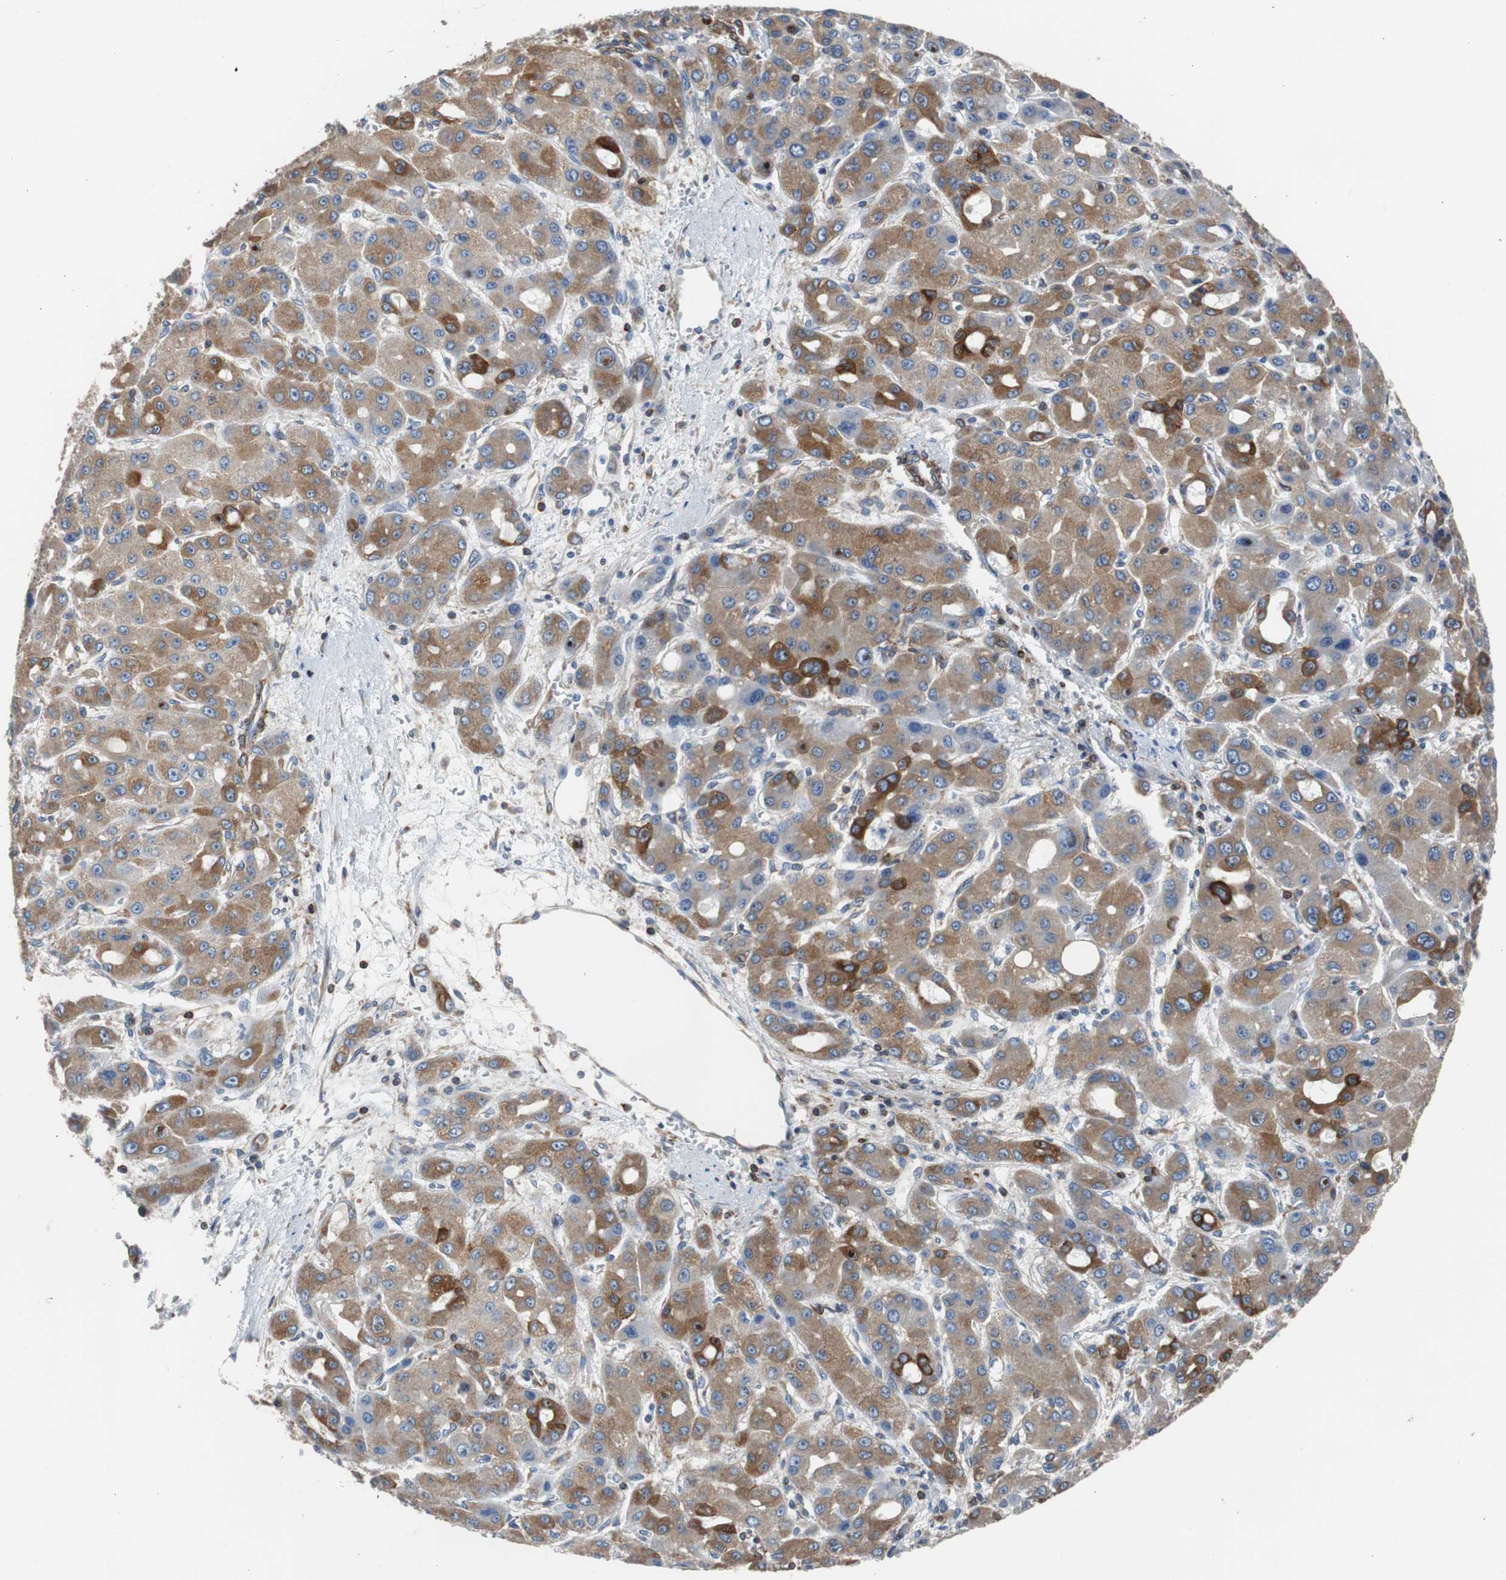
{"staining": {"intensity": "moderate", "quantity": ">75%", "location": "cytoplasmic/membranous"}, "tissue": "liver cancer", "cell_type": "Tumor cells", "image_type": "cancer", "snomed": [{"axis": "morphology", "description": "Carcinoma, Hepatocellular, NOS"}, {"axis": "topography", "description": "Liver"}], "caption": "High-magnification brightfield microscopy of liver cancer (hepatocellular carcinoma) stained with DAB (3,3'-diaminobenzidine) (brown) and counterstained with hematoxylin (blue). tumor cells exhibit moderate cytoplasmic/membranous staining is seen in about>75% of cells.", "gene": "PBXIP1", "patient": {"sex": "male", "age": 55}}